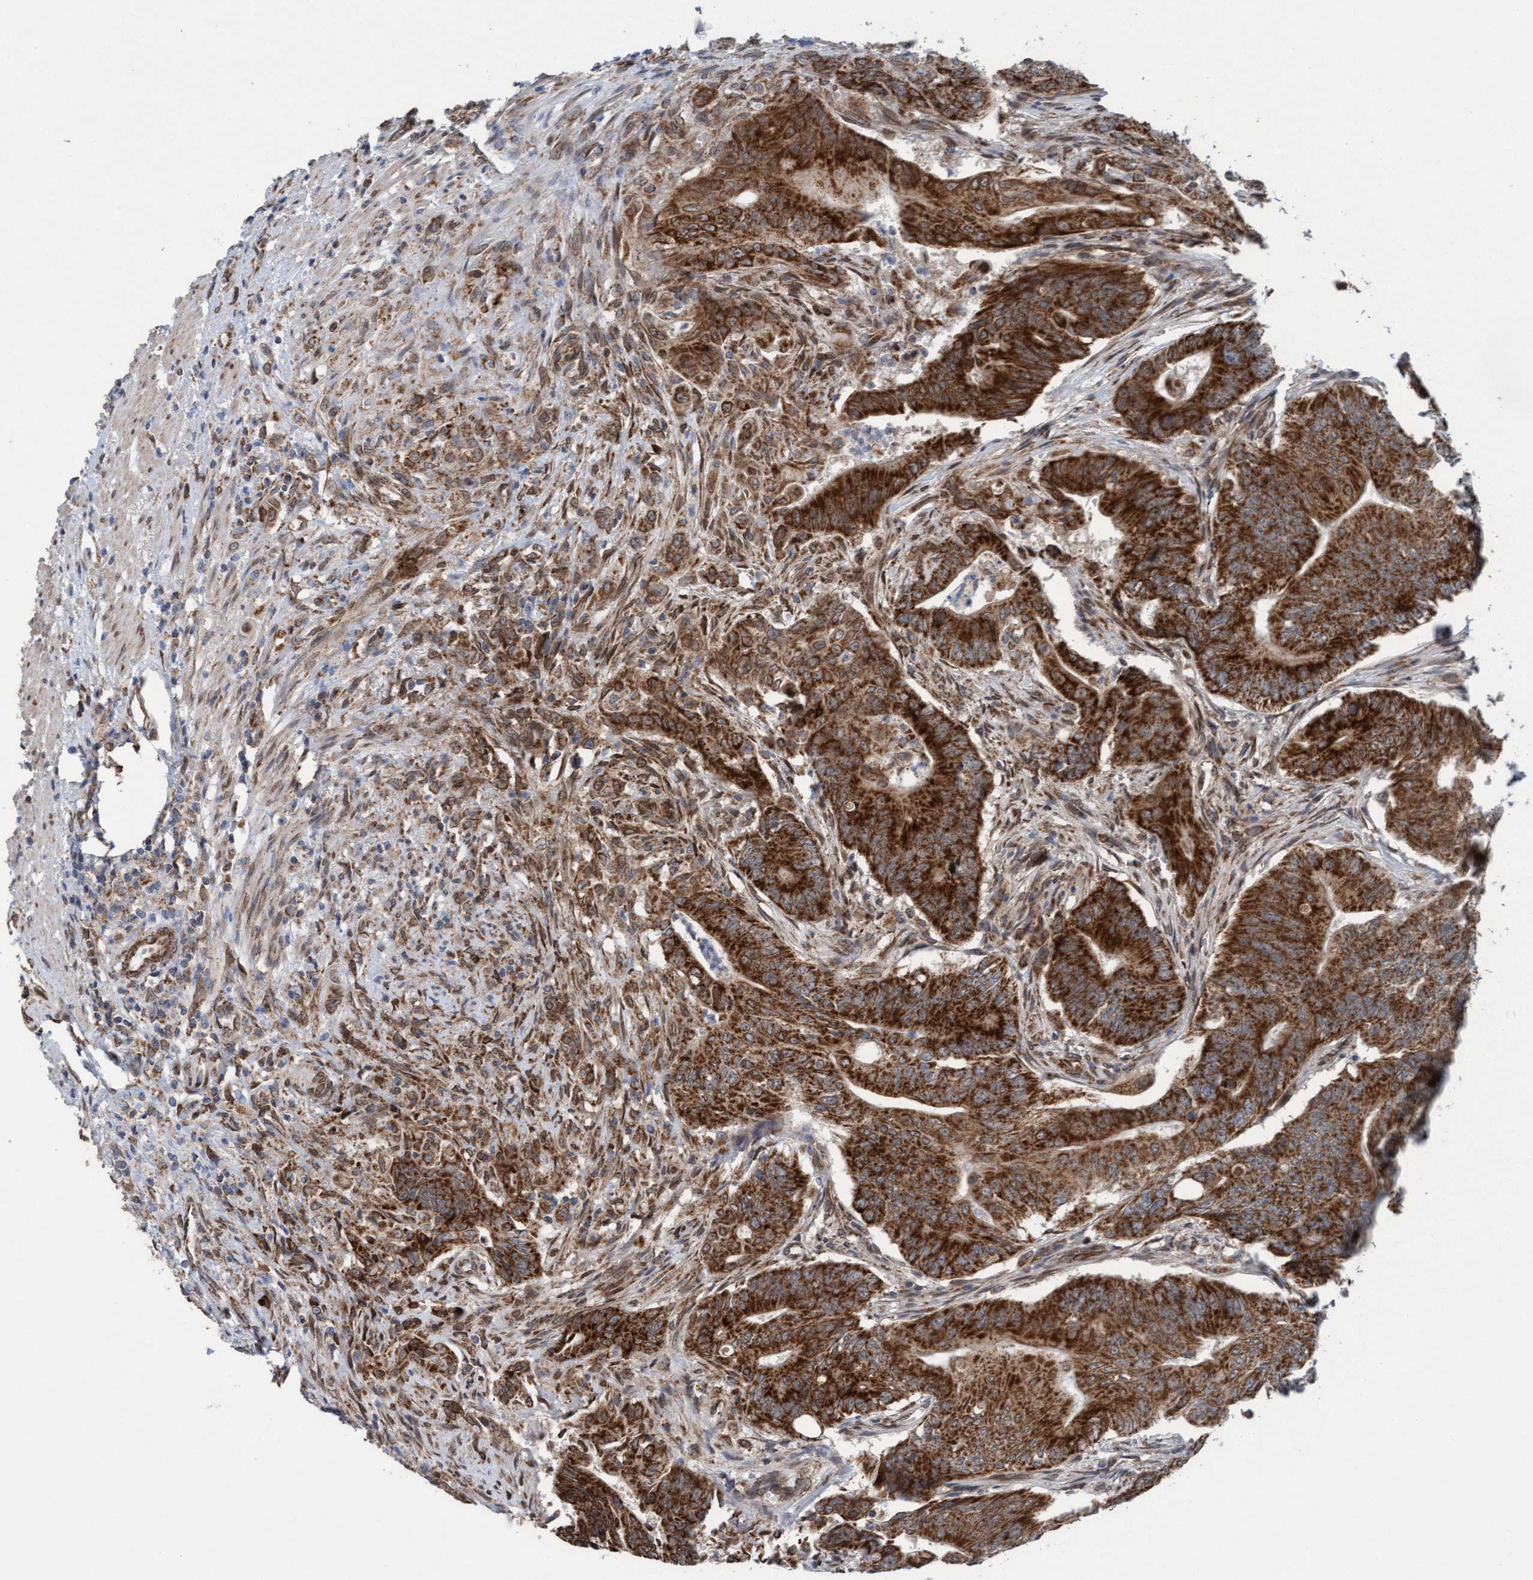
{"staining": {"intensity": "strong", "quantity": ">75%", "location": "cytoplasmic/membranous"}, "tissue": "colorectal cancer", "cell_type": "Tumor cells", "image_type": "cancer", "snomed": [{"axis": "morphology", "description": "Adenoma, NOS"}, {"axis": "morphology", "description": "Adenocarcinoma, NOS"}, {"axis": "topography", "description": "Colon"}], "caption": "Immunohistochemistry image of neoplastic tissue: adenoma (colorectal) stained using immunohistochemistry displays high levels of strong protein expression localized specifically in the cytoplasmic/membranous of tumor cells, appearing as a cytoplasmic/membranous brown color.", "gene": "MRPS23", "patient": {"sex": "male", "age": 79}}